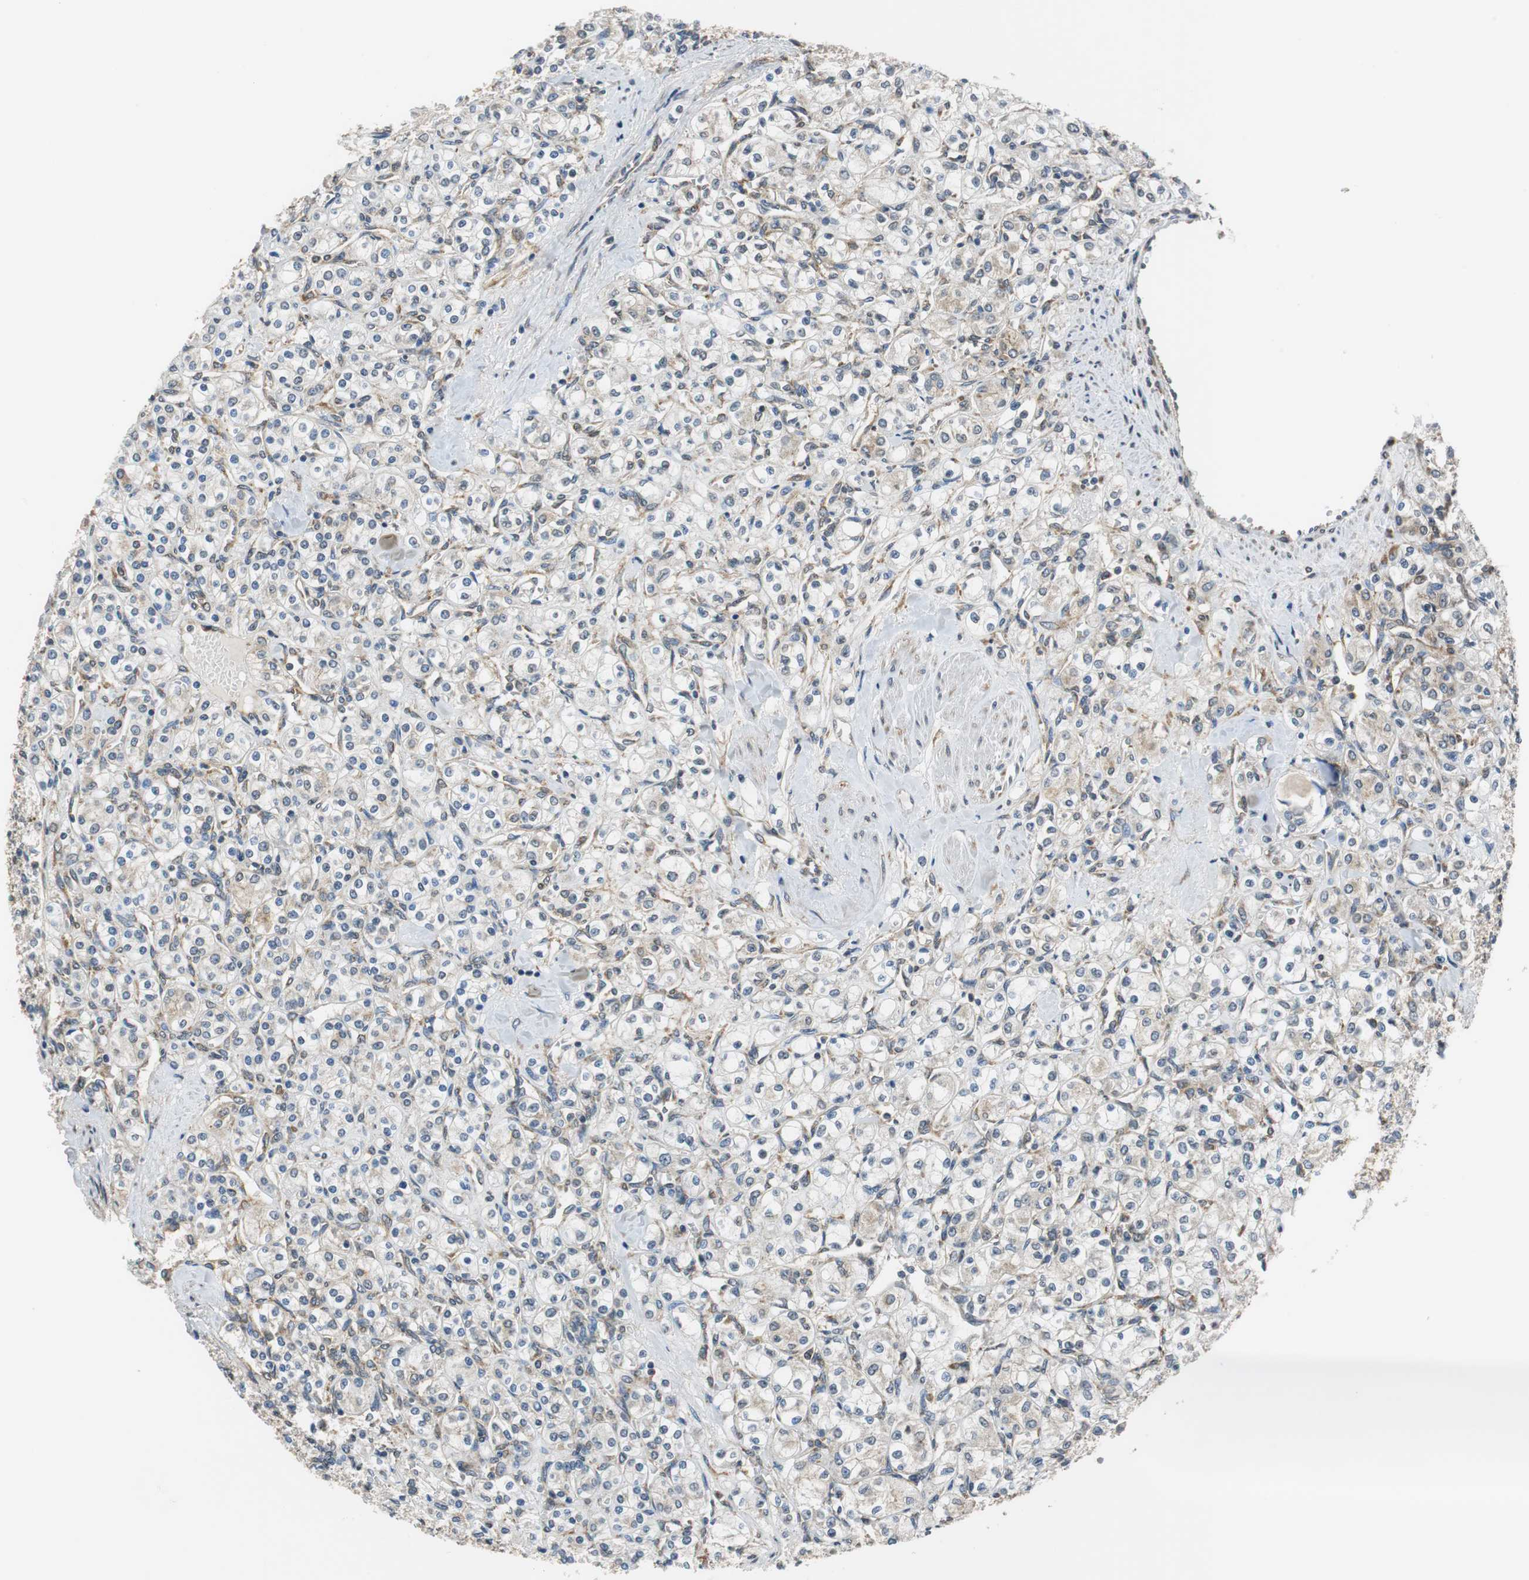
{"staining": {"intensity": "weak", "quantity": "25%-75%", "location": "cytoplasmic/membranous"}, "tissue": "renal cancer", "cell_type": "Tumor cells", "image_type": "cancer", "snomed": [{"axis": "morphology", "description": "Adenocarcinoma, NOS"}, {"axis": "topography", "description": "Kidney"}], "caption": "Immunohistochemical staining of human renal adenocarcinoma reveals low levels of weak cytoplasmic/membranous positivity in approximately 25%-75% of tumor cells.", "gene": "CNOT3", "patient": {"sex": "male", "age": 77}}